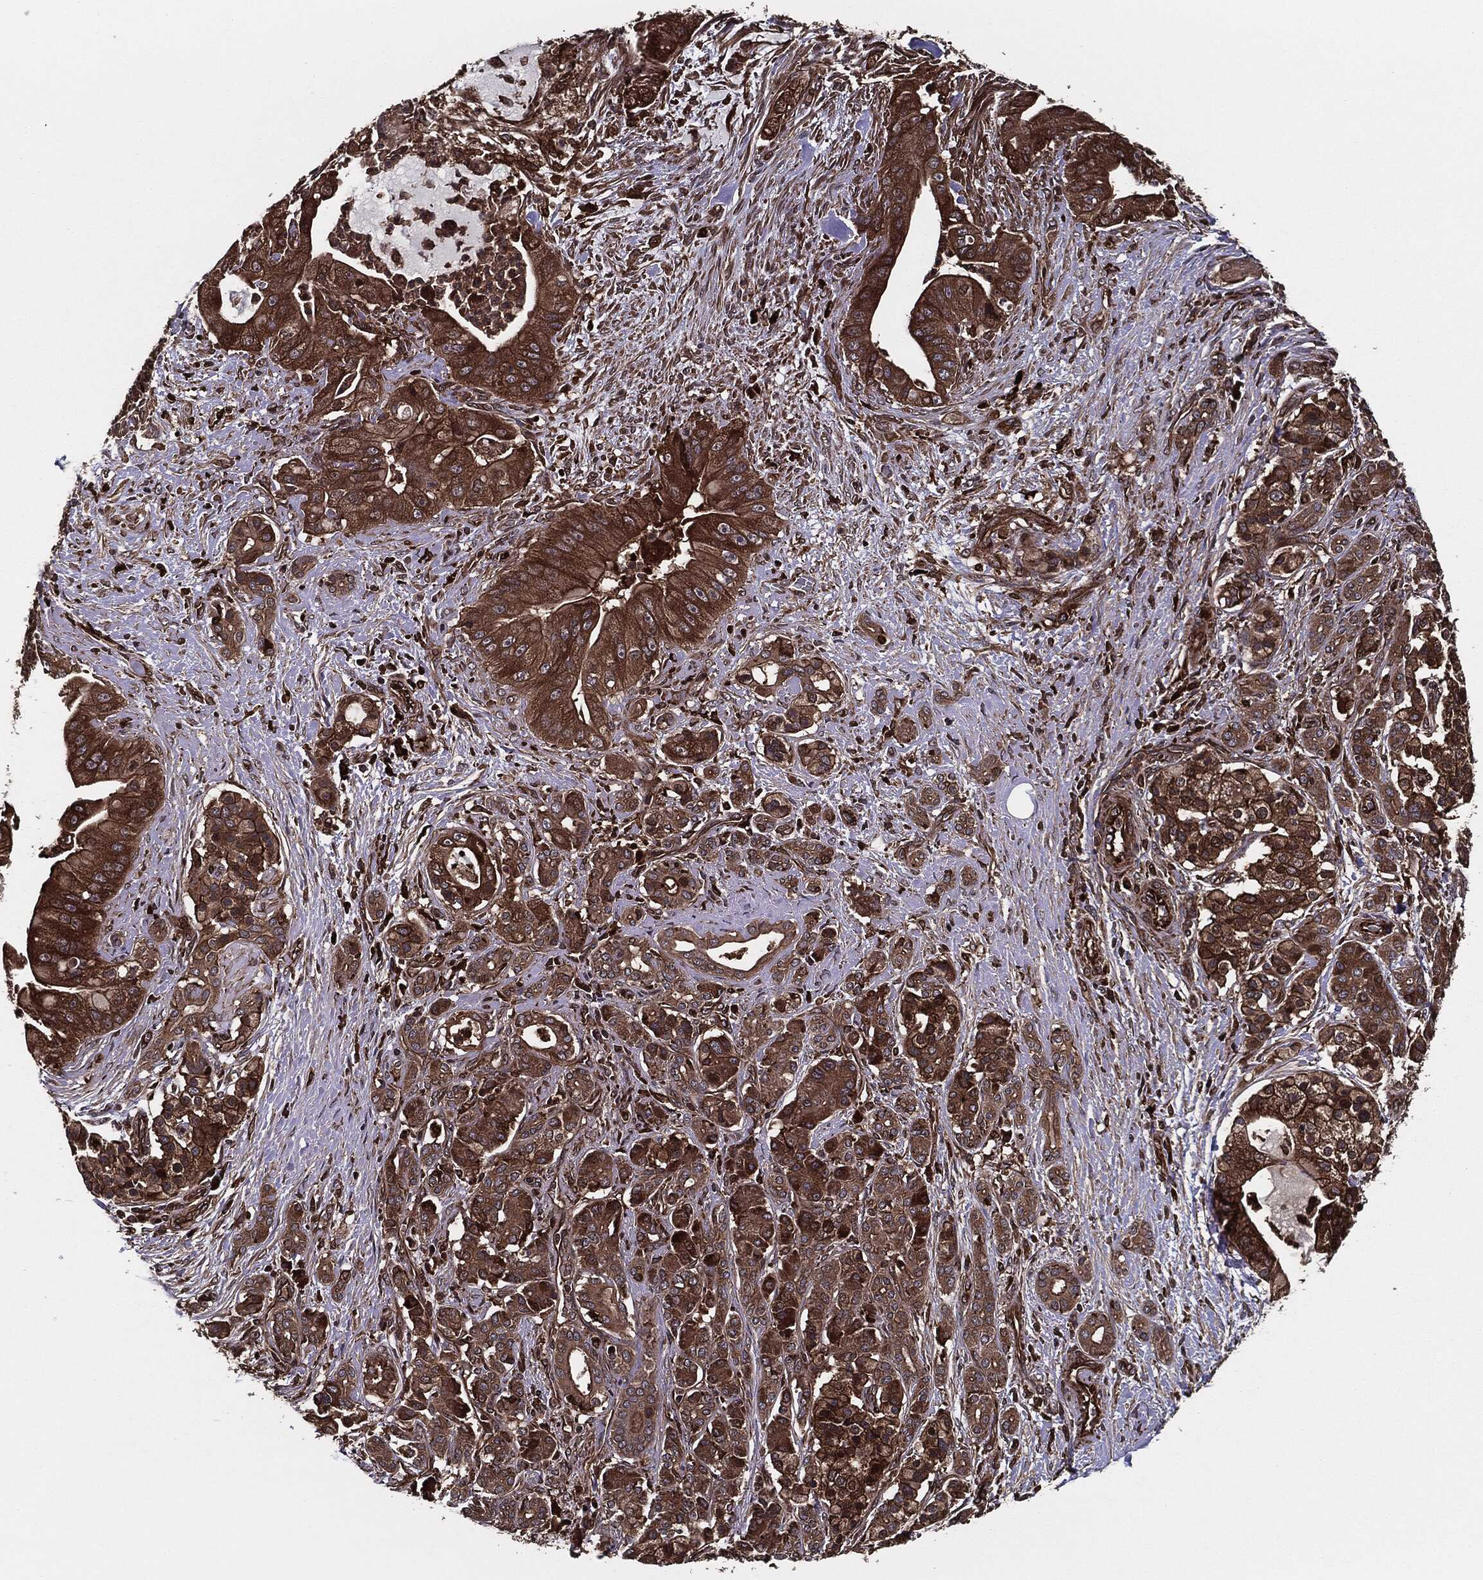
{"staining": {"intensity": "strong", "quantity": ">75%", "location": "cytoplasmic/membranous"}, "tissue": "pancreatic cancer", "cell_type": "Tumor cells", "image_type": "cancer", "snomed": [{"axis": "morphology", "description": "Normal tissue, NOS"}, {"axis": "morphology", "description": "Inflammation, NOS"}, {"axis": "morphology", "description": "Adenocarcinoma, NOS"}, {"axis": "topography", "description": "Pancreas"}], "caption": "Immunohistochemical staining of adenocarcinoma (pancreatic) demonstrates strong cytoplasmic/membranous protein staining in about >75% of tumor cells.", "gene": "RAP1GDS1", "patient": {"sex": "male", "age": 57}}